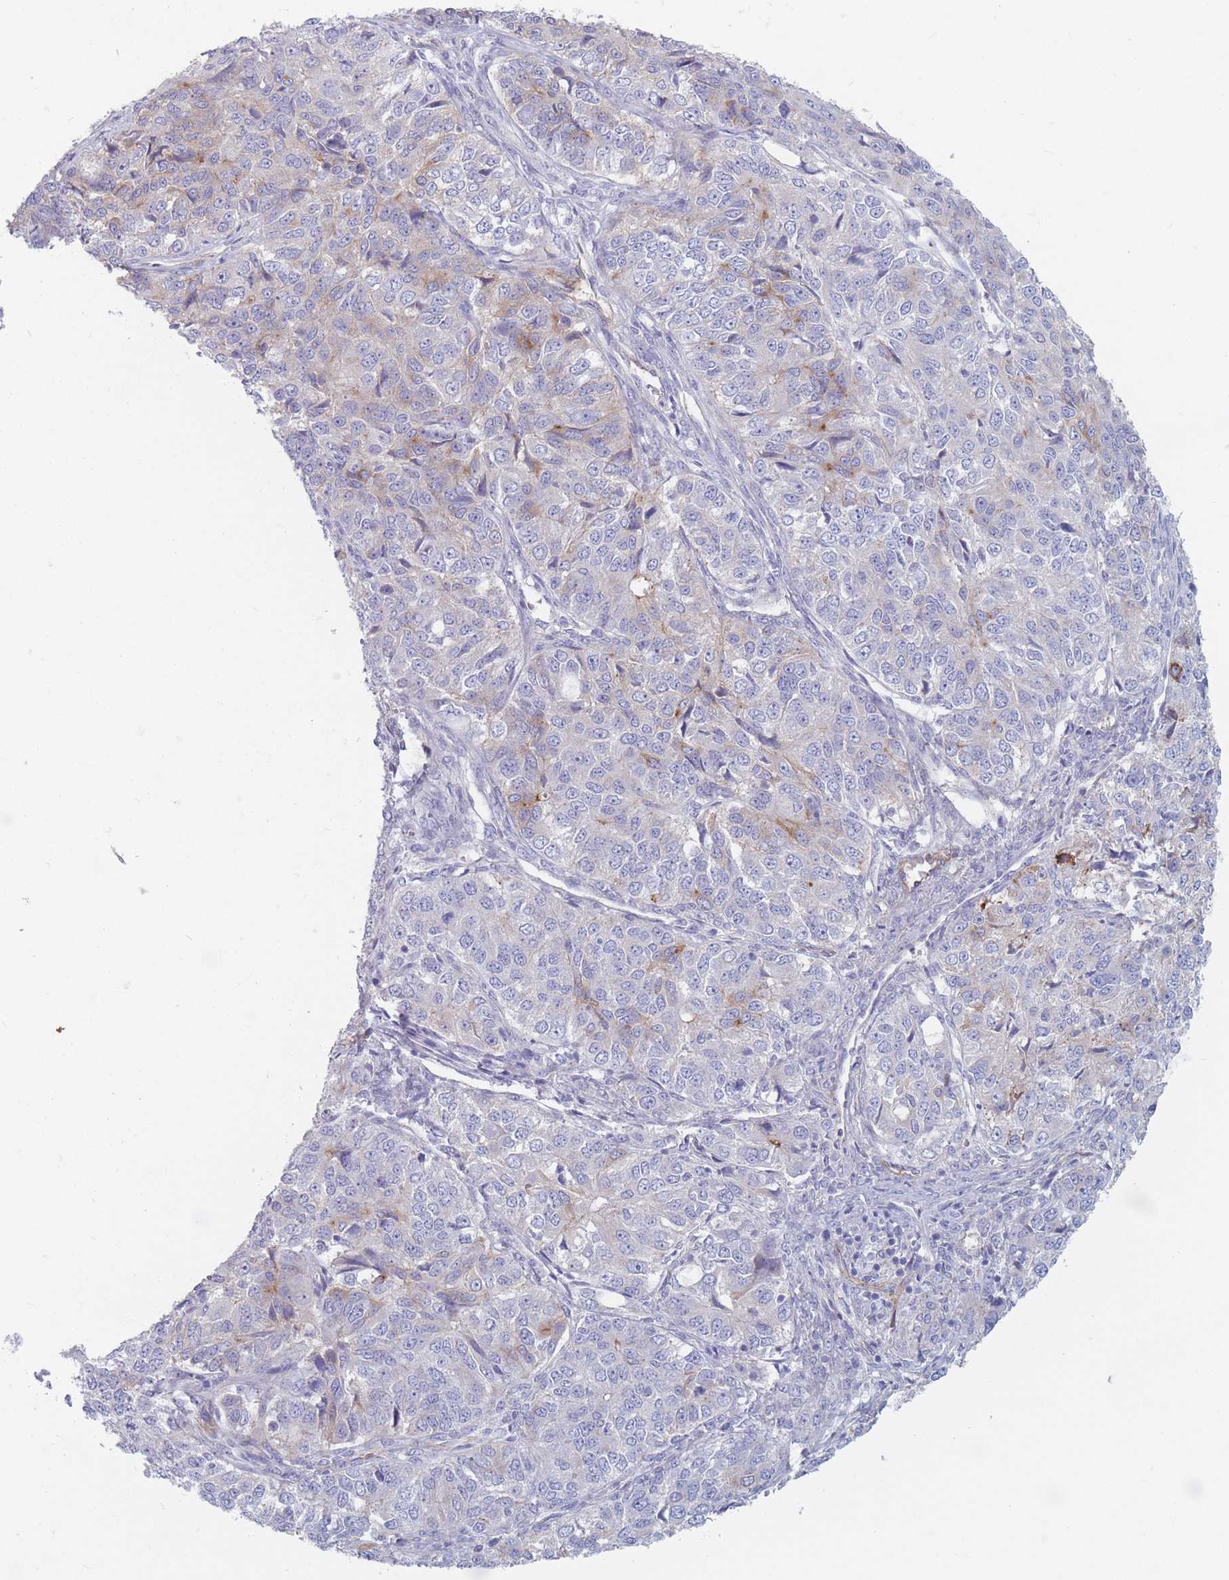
{"staining": {"intensity": "strong", "quantity": "<25%", "location": "cytoplasmic/membranous"}, "tissue": "ovarian cancer", "cell_type": "Tumor cells", "image_type": "cancer", "snomed": [{"axis": "morphology", "description": "Carcinoma, endometroid"}, {"axis": "topography", "description": "Ovary"}], "caption": "DAB immunohistochemical staining of human ovarian cancer exhibits strong cytoplasmic/membranous protein expression in about <25% of tumor cells.", "gene": "PLPP1", "patient": {"sex": "female", "age": 51}}